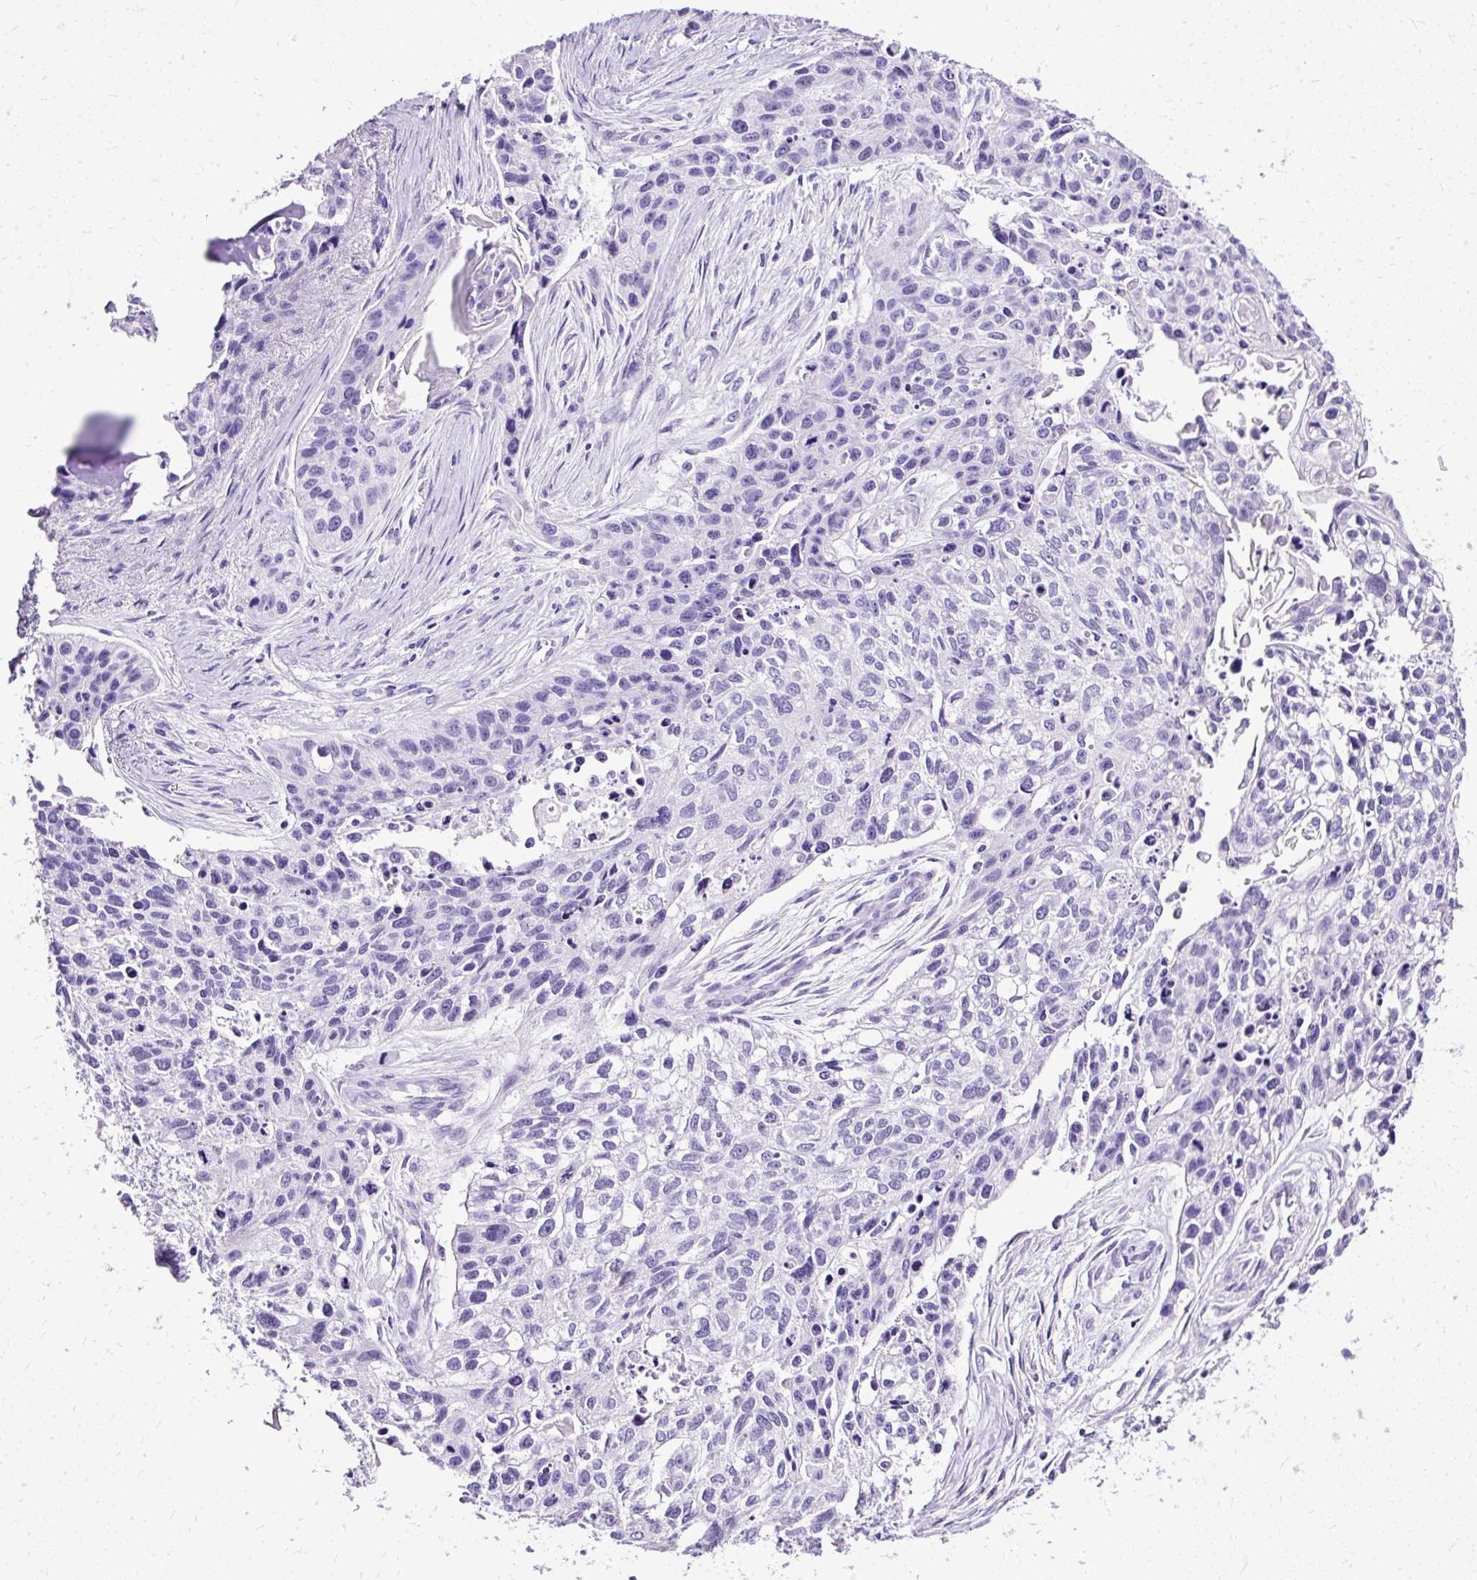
{"staining": {"intensity": "negative", "quantity": "none", "location": "none"}, "tissue": "lung cancer", "cell_type": "Tumor cells", "image_type": "cancer", "snomed": [{"axis": "morphology", "description": "Squamous cell carcinoma, NOS"}, {"axis": "topography", "description": "Lung"}], "caption": "Tumor cells show no significant protein staining in squamous cell carcinoma (lung).", "gene": "SLC8A2", "patient": {"sex": "male", "age": 74}}